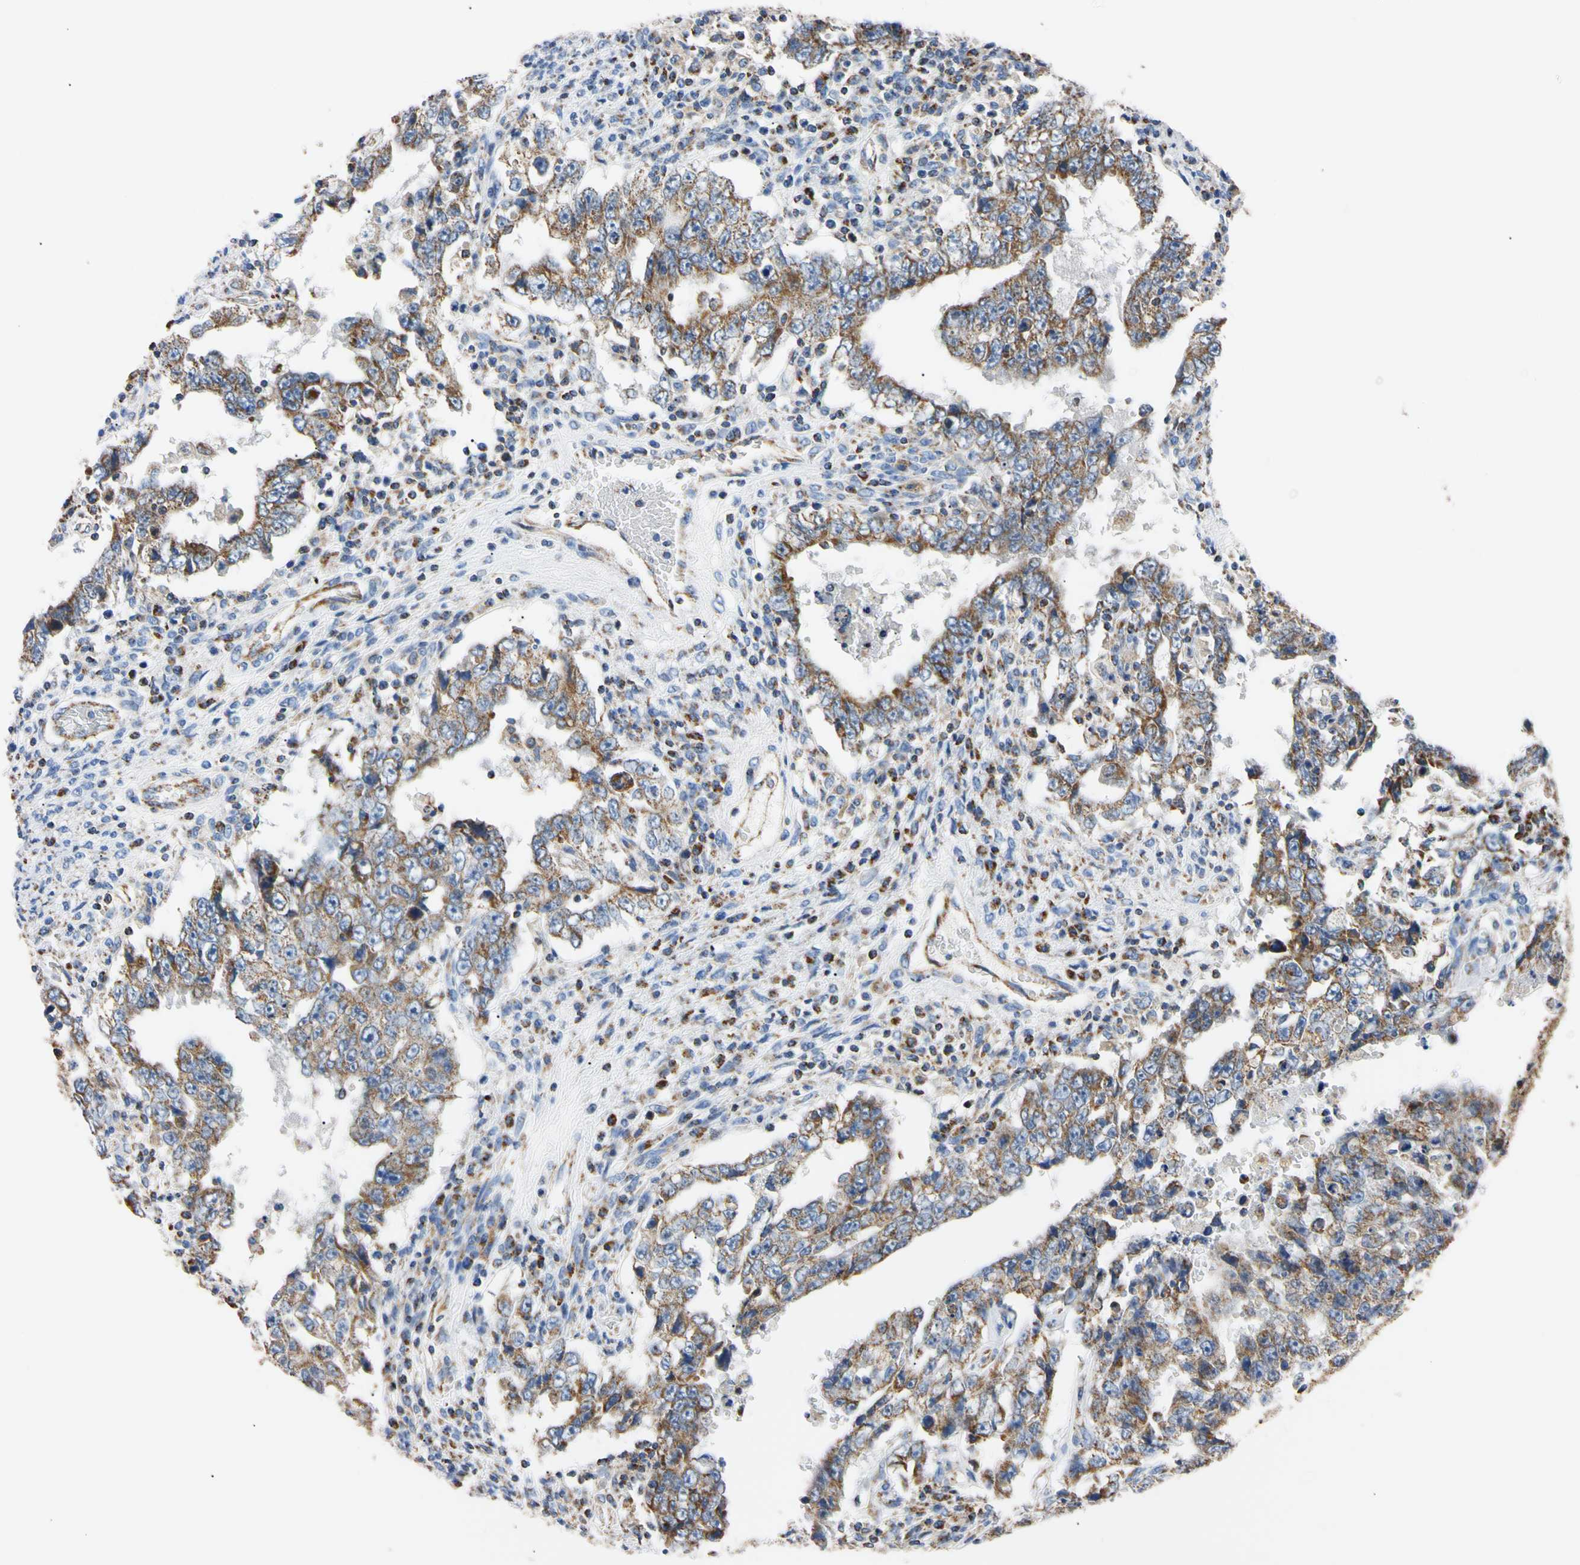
{"staining": {"intensity": "moderate", "quantity": ">75%", "location": "cytoplasmic/membranous"}, "tissue": "testis cancer", "cell_type": "Tumor cells", "image_type": "cancer", "snomed": [{"axis": "morphology", "description": "Carcinoma, Embryonal, NOS"}, {"axis": "topography", "description": "Testis"}], "caption": "Moderate cytoplasmic/membranous positivity is present in about >75% of tumor cells in testis cancer (embryonal carcinoma).", "gene": "CLPP", "patient": {"sex": "male", "age": 26}}